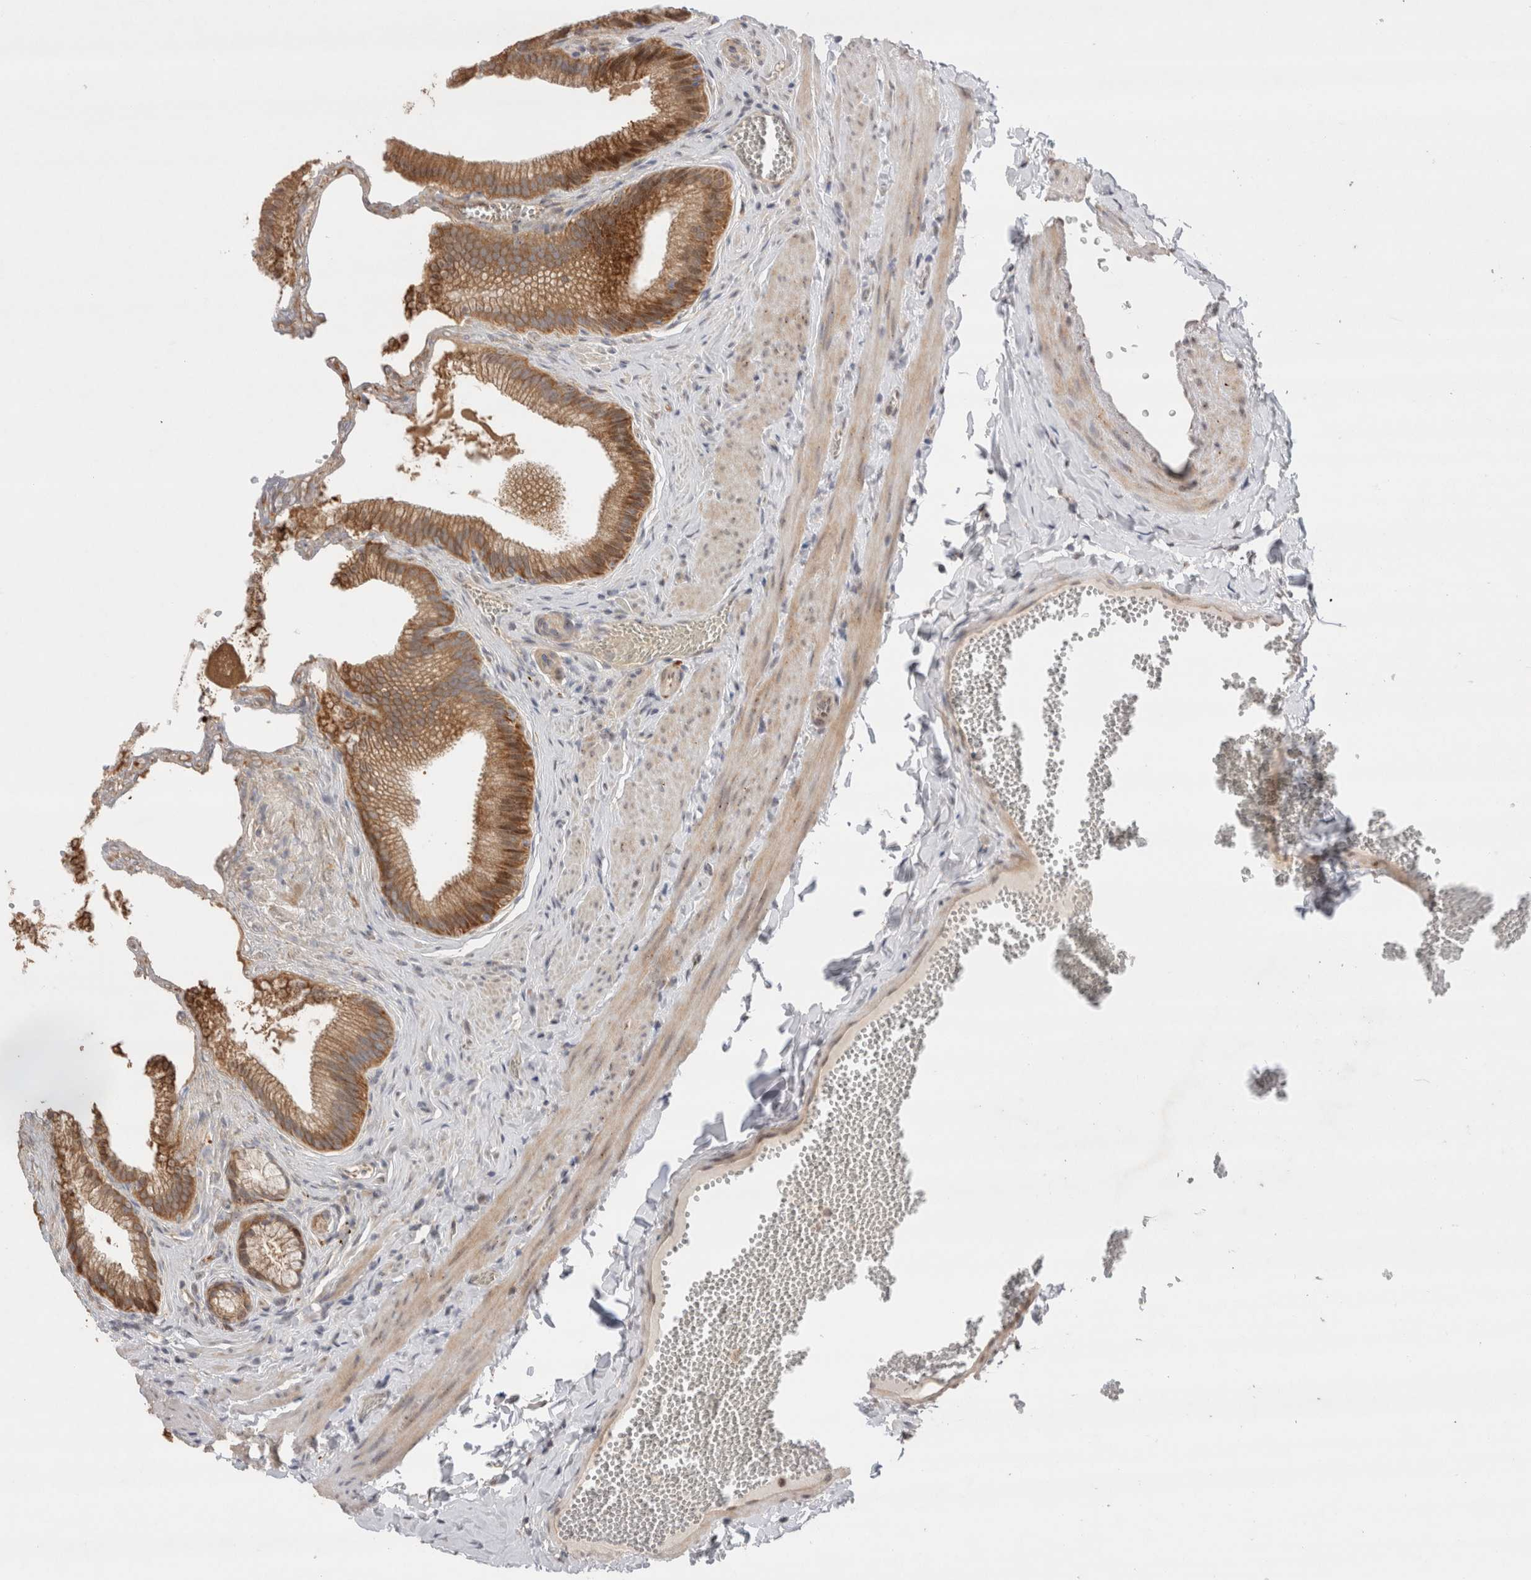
{"staining": {"intensity": "strong", "quantity": ">75%", "location": "cytoplasmic/membranous"}, "tissue": "gallbladder", "cell_type": "Glandular cells", "image_type": "normal", "snomed": [{"axis": "morphology", "description": "Normal tissue, NOS"}, {"axis": "topography", "description": "Gallbladder"}], "caption": "Gallbladder stained with IHC demonstrates strong cytoplasmic/membranous positivity in about >75% of glandular cells. (DAB (3,3'-diaminobenzidine) IHC, brown staining for protein, blue staining for nuclei).", "gene": "SLC29A1", "patient": {"sex": "male", "age": 38}}